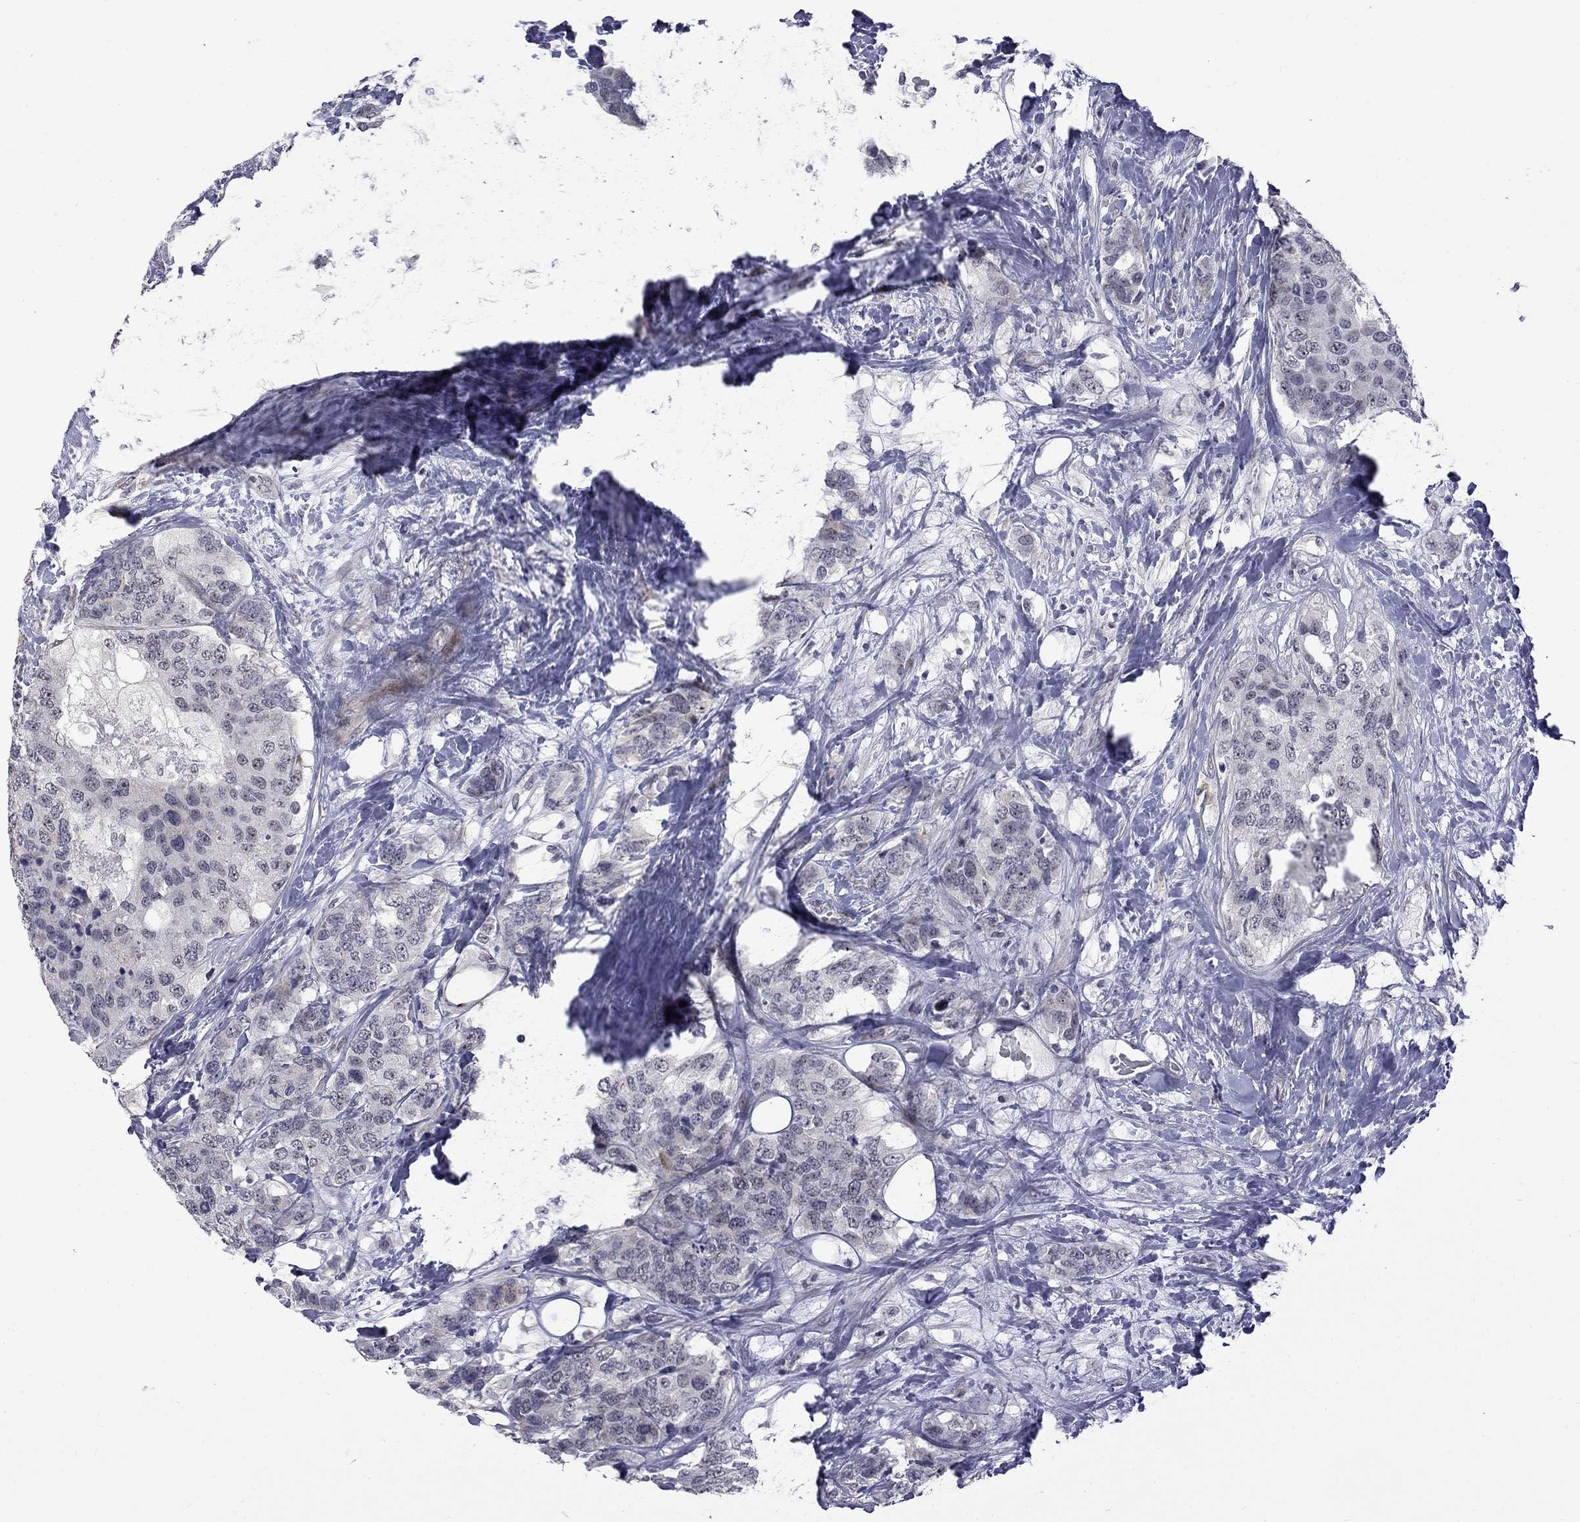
{"staining": {"intensity": "negative", "quantity": "none", "location": "none"}, "tissue": "breast cancer", "cell_type": "Tumor cells", "image_type": "cancer", "snomed": [{"axis": "morphology", "description": "Lobular carcinoma"}, {"axis": "topography", "description": "Breast"}], "caption": "Immunohistochemistry image of neoplastic tissue: breast cancer (lobular carcinoma) stained with DAB (3,3'-diaminobenzidine) shows no significant protein staining in tumor cells.", "gene": "GSG1L", "patient": {"sex": "female", "age": 59}}